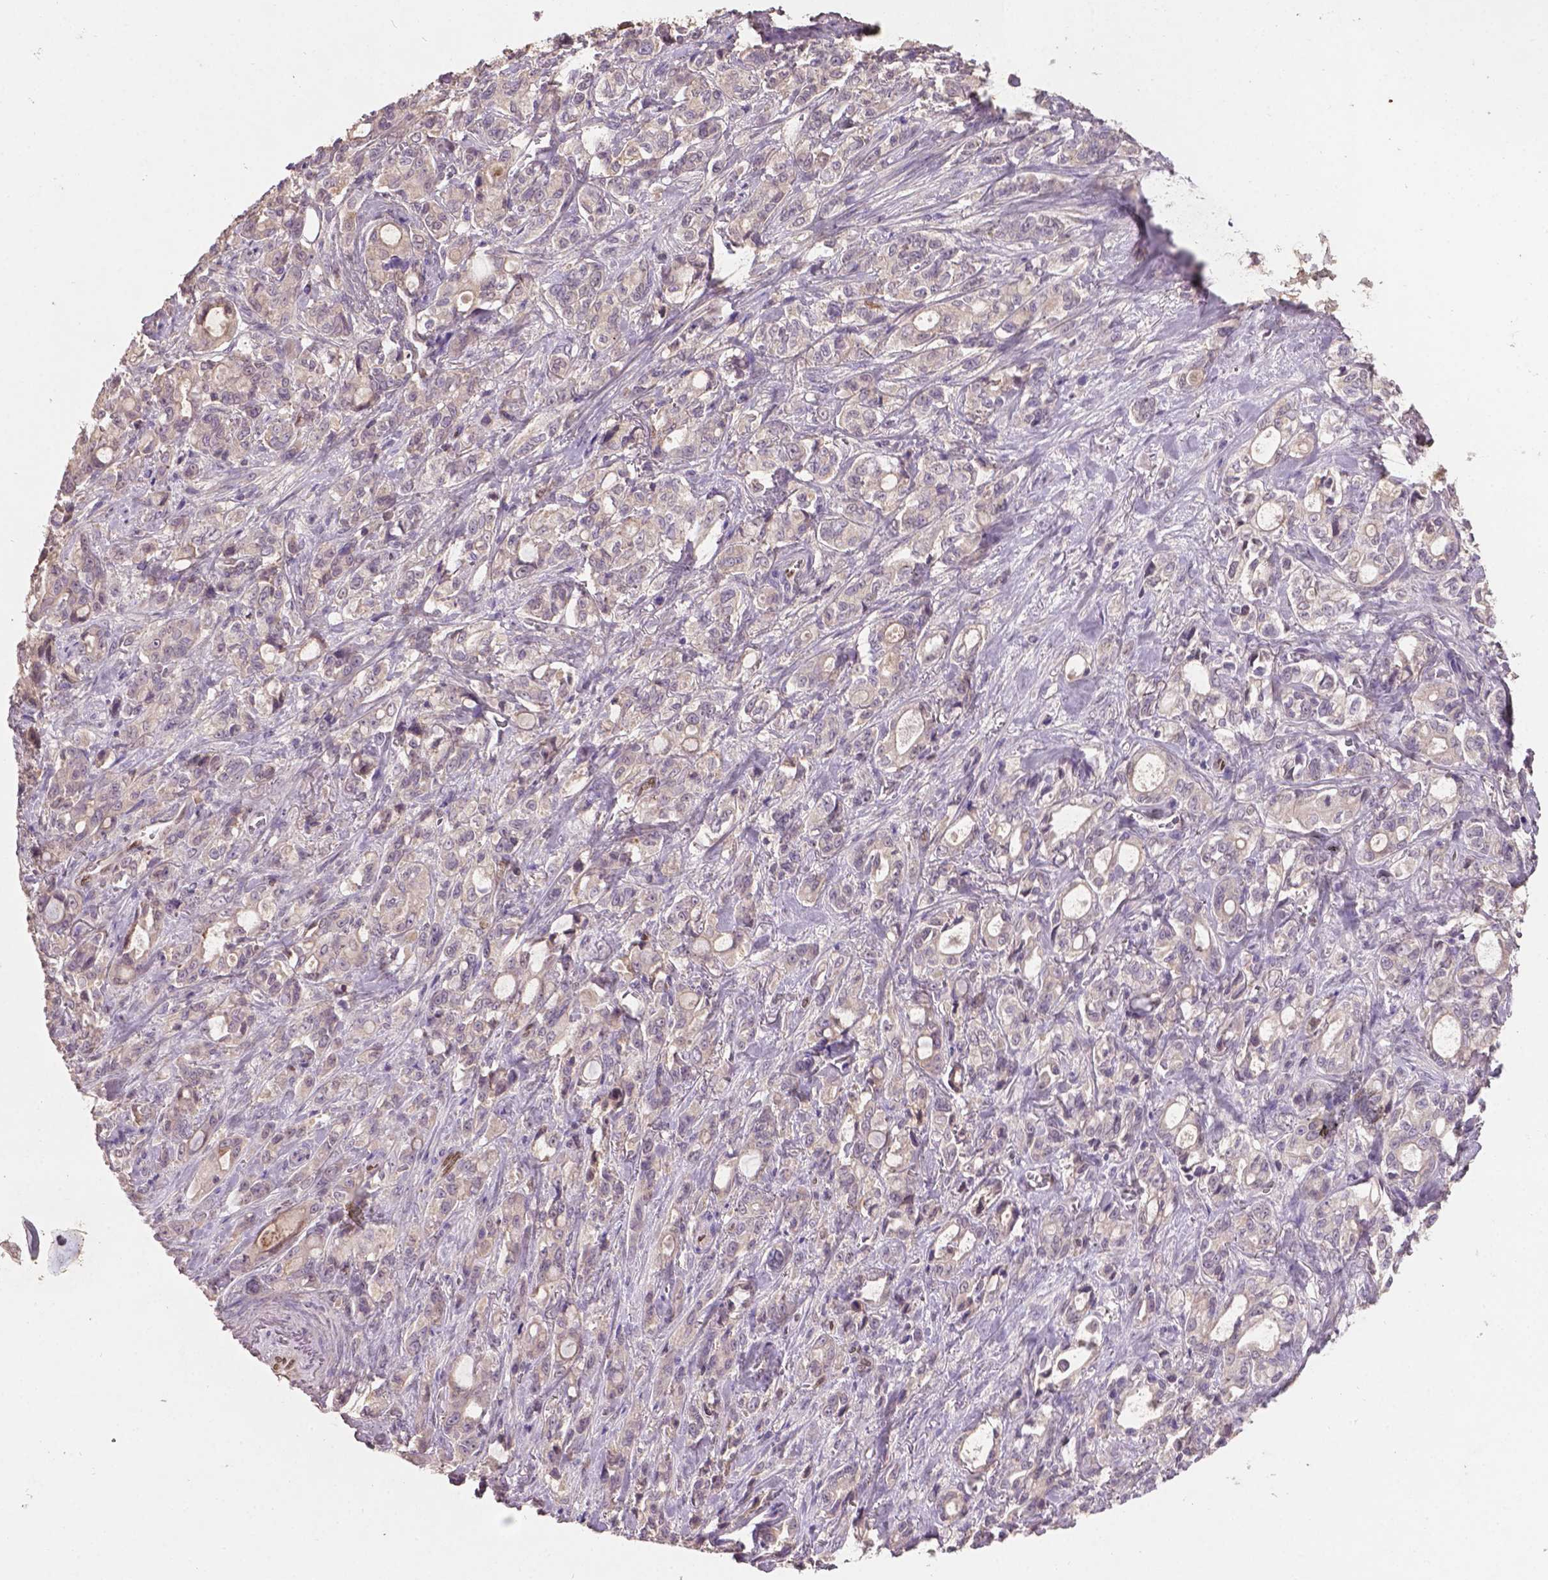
{"staining": {"intensity": "negative", "quantity": "none", "location": "none"}, "tissue": "stomach cancer", "cell_type": "Tumor cells", "image_type": "cancer", "snomed": [{"axis": "morphology", "description": "Adenocarcinoma, NOS"}, {"axis": "topography", "description": "Stomach"}], "caption": "DAB immunohistochemical staining of stomach cancer (adenocarcinoma) demonstrates no significant expression in tumor cells. Brightfield microscopy of immunohistochemistry (IHC) stained with DAB (brown) and hematoxylin (blue), captured at high magnification.", "gene": "SOX17", "patient": {"sex": "male", "age": 63}}